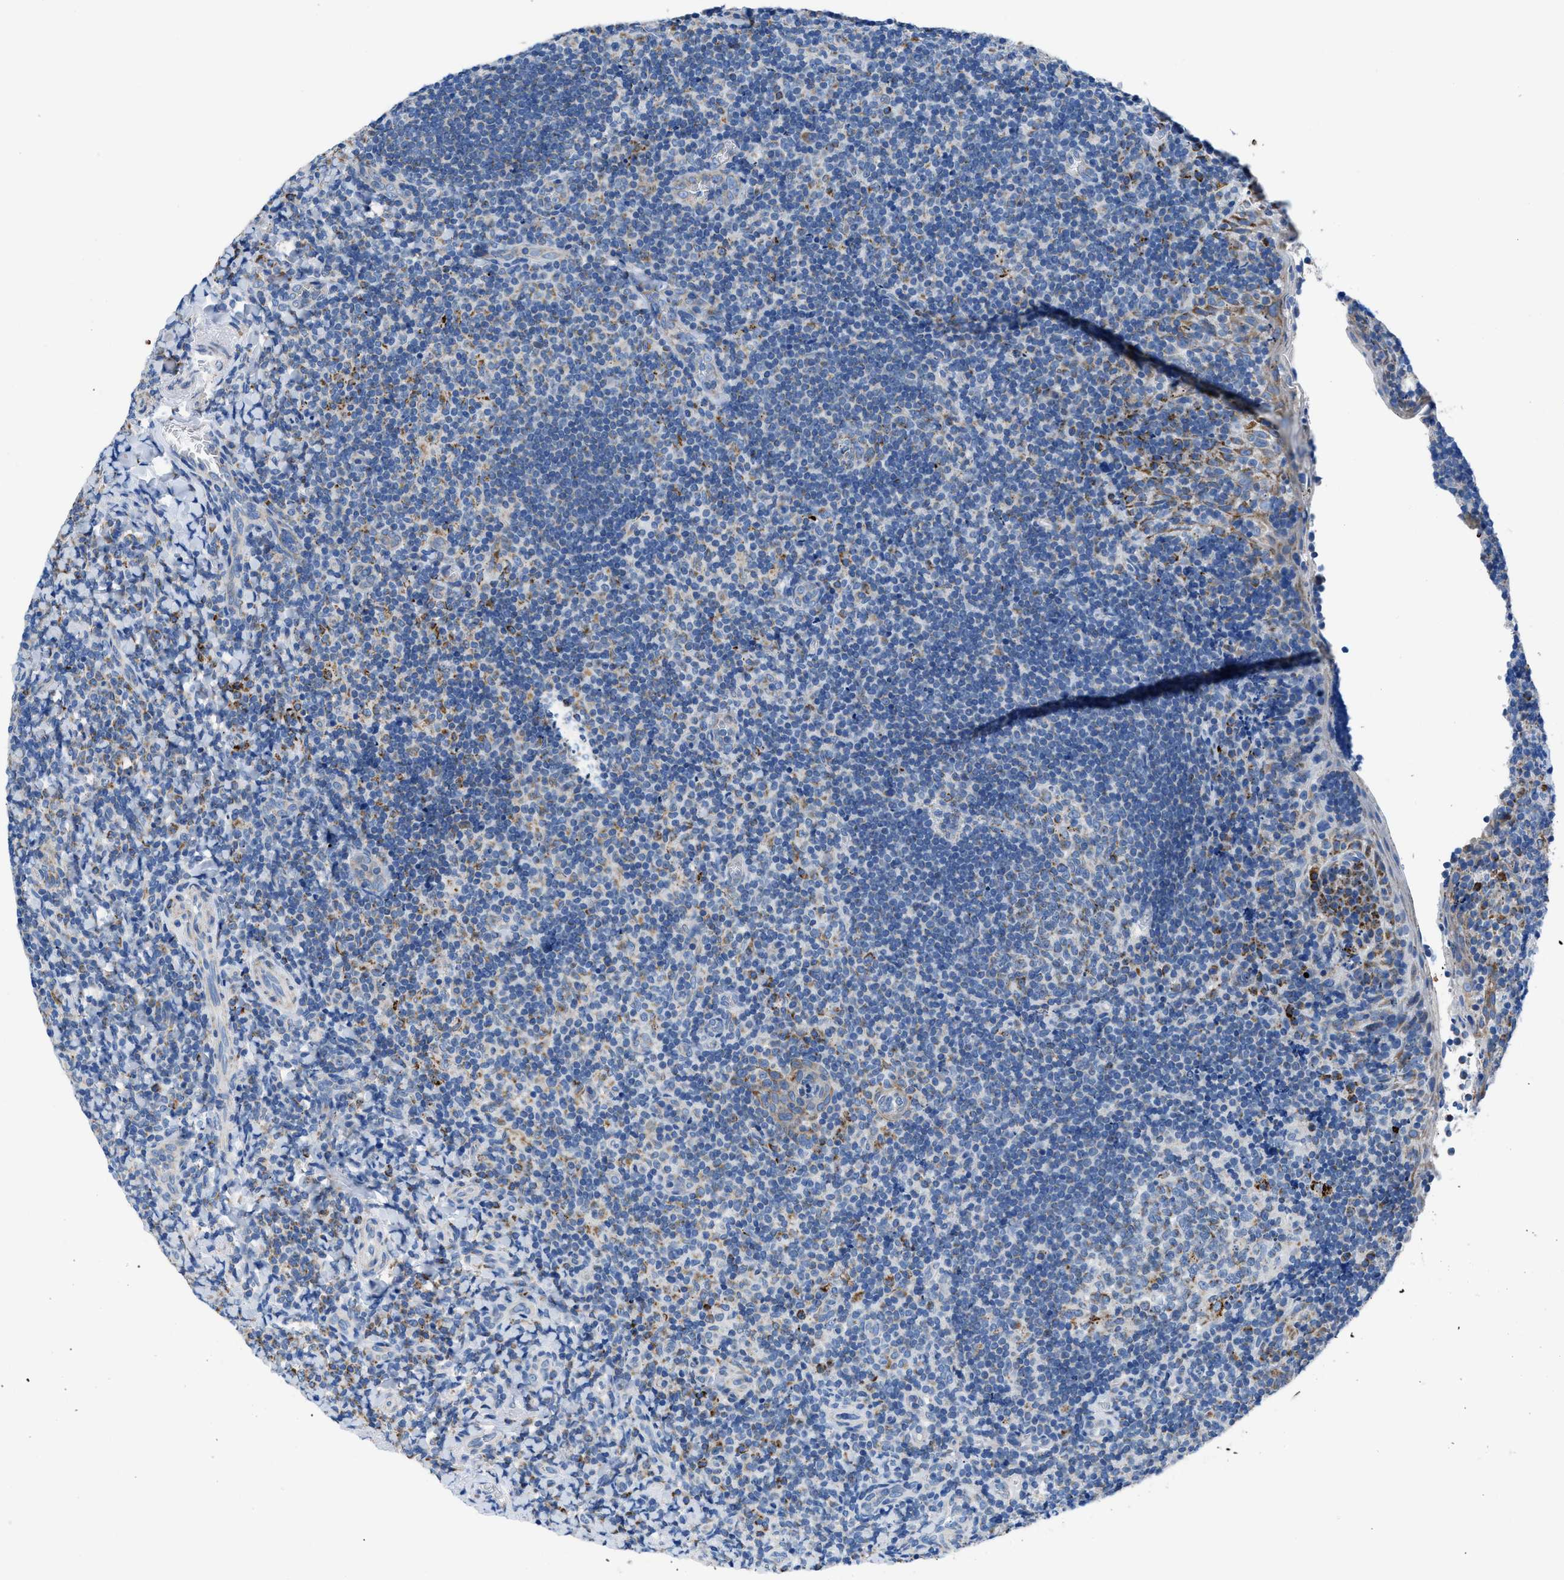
{"staining": {"intensity": "moderate", "quantity": "<25%", "location": "cytoplasmic/membranous"}, "tissue": "tonsil", "cell_type": "Germinal center cells", "image_type": "normal", "snomed": [{"axis": "morphology", "description": "Normal tissue, NOS"}, {"axis": "topography", "description": "Tonsil"}], "caption": "Moderate cytoplasmic/membranous expression is identified in approximately <25% of germinal center cells in normal tonsil.", "gene": "ZDHHC3", "patient": {"sex": "male", "age": 37}}